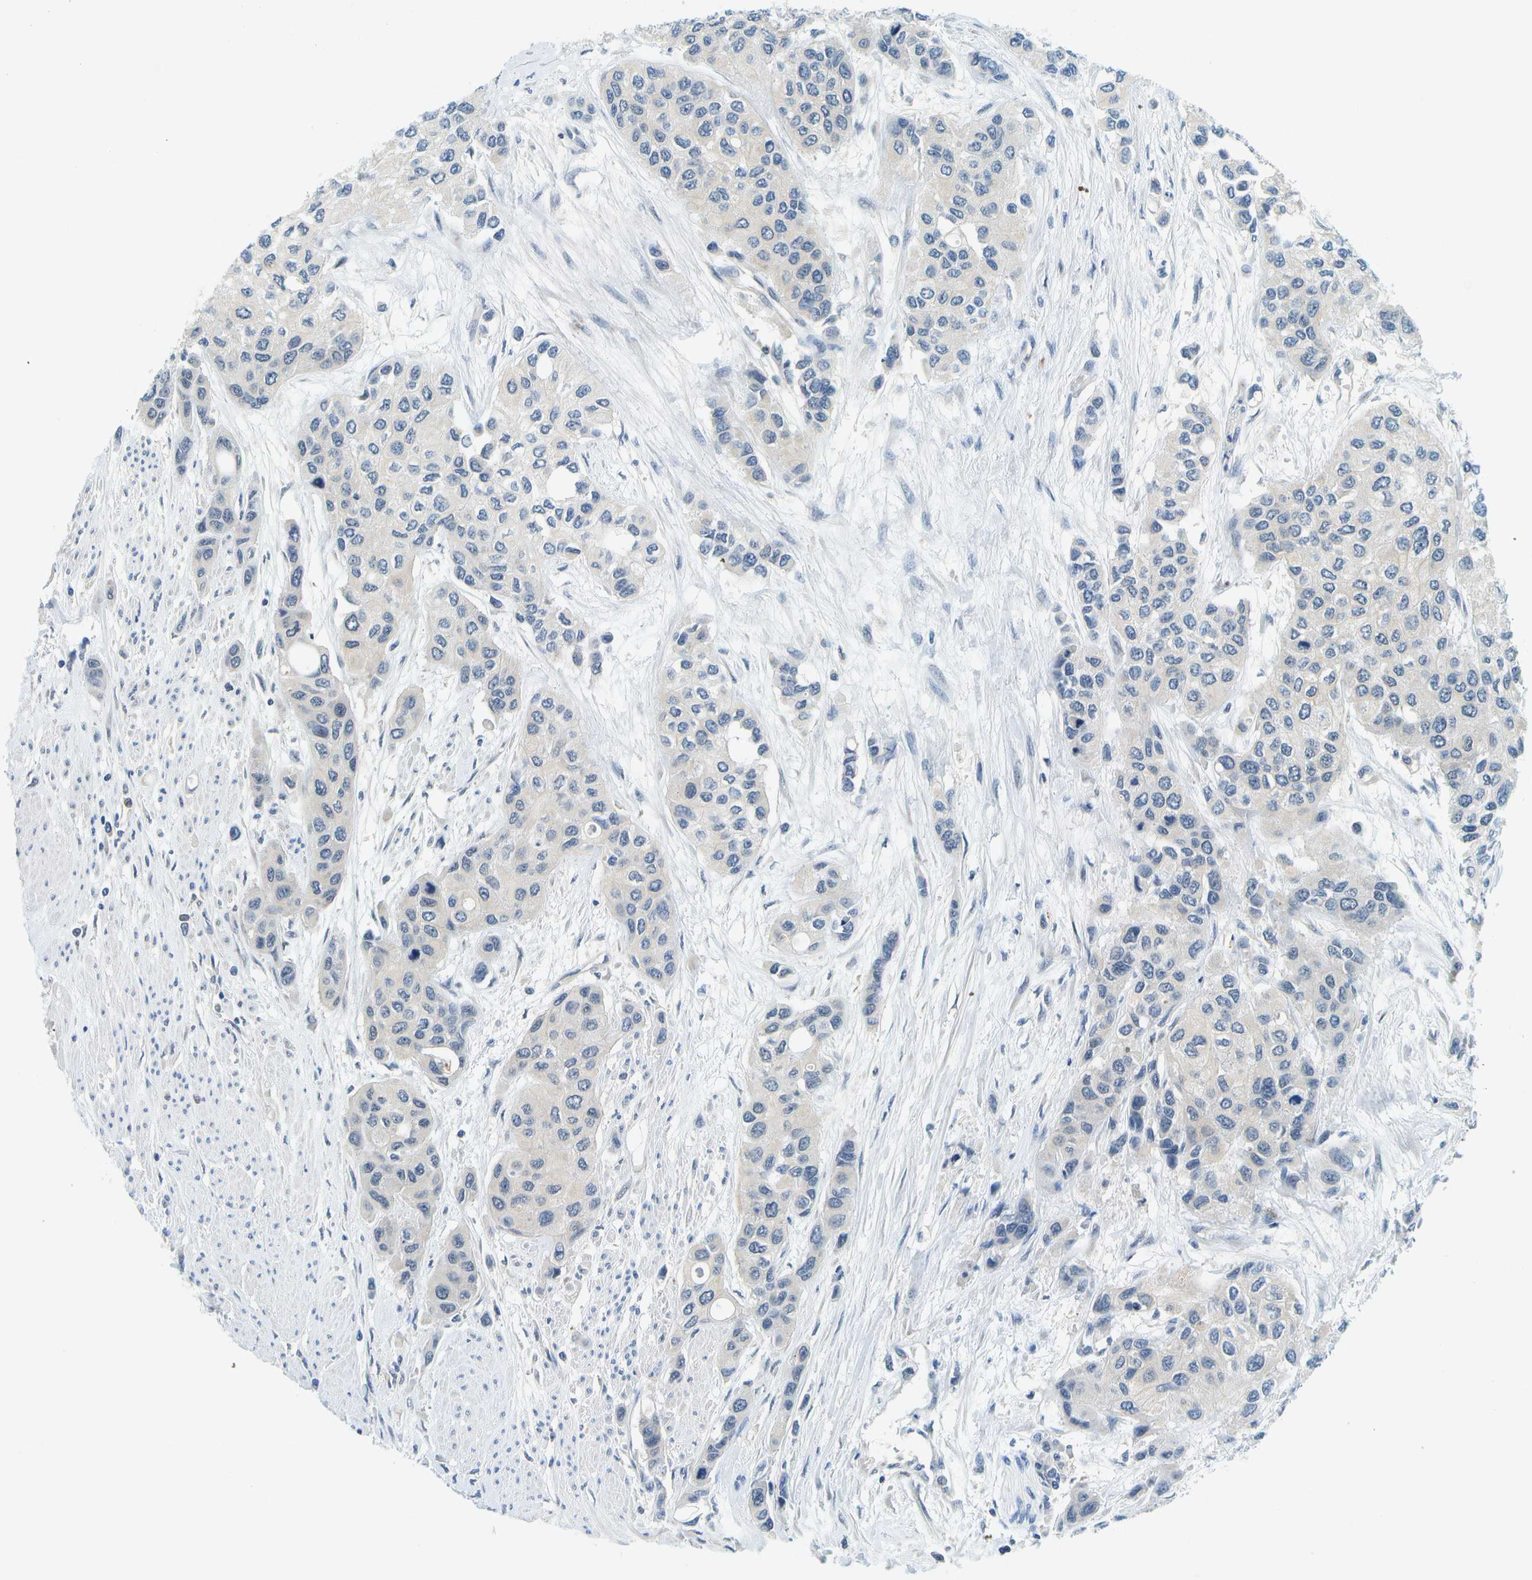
{"staining": {"intensity": "negative", "quantity": "none", "location": "none"}, "tissue": "urothelial cancer", "cell_type": "Tumor cells", "image_type": "cancer", "snomed": [{"axis": "morphology", "description": "Urothelial carcinoma, High grade"}, {"axis": "topography", "description": "Urinary bladder"}], "caption": "Tumor cells show no significant protein staining in high-grade urothelial carcinoma.", "gene": "RASGRP2", "patient": {"sex": "female", "age": 56}}